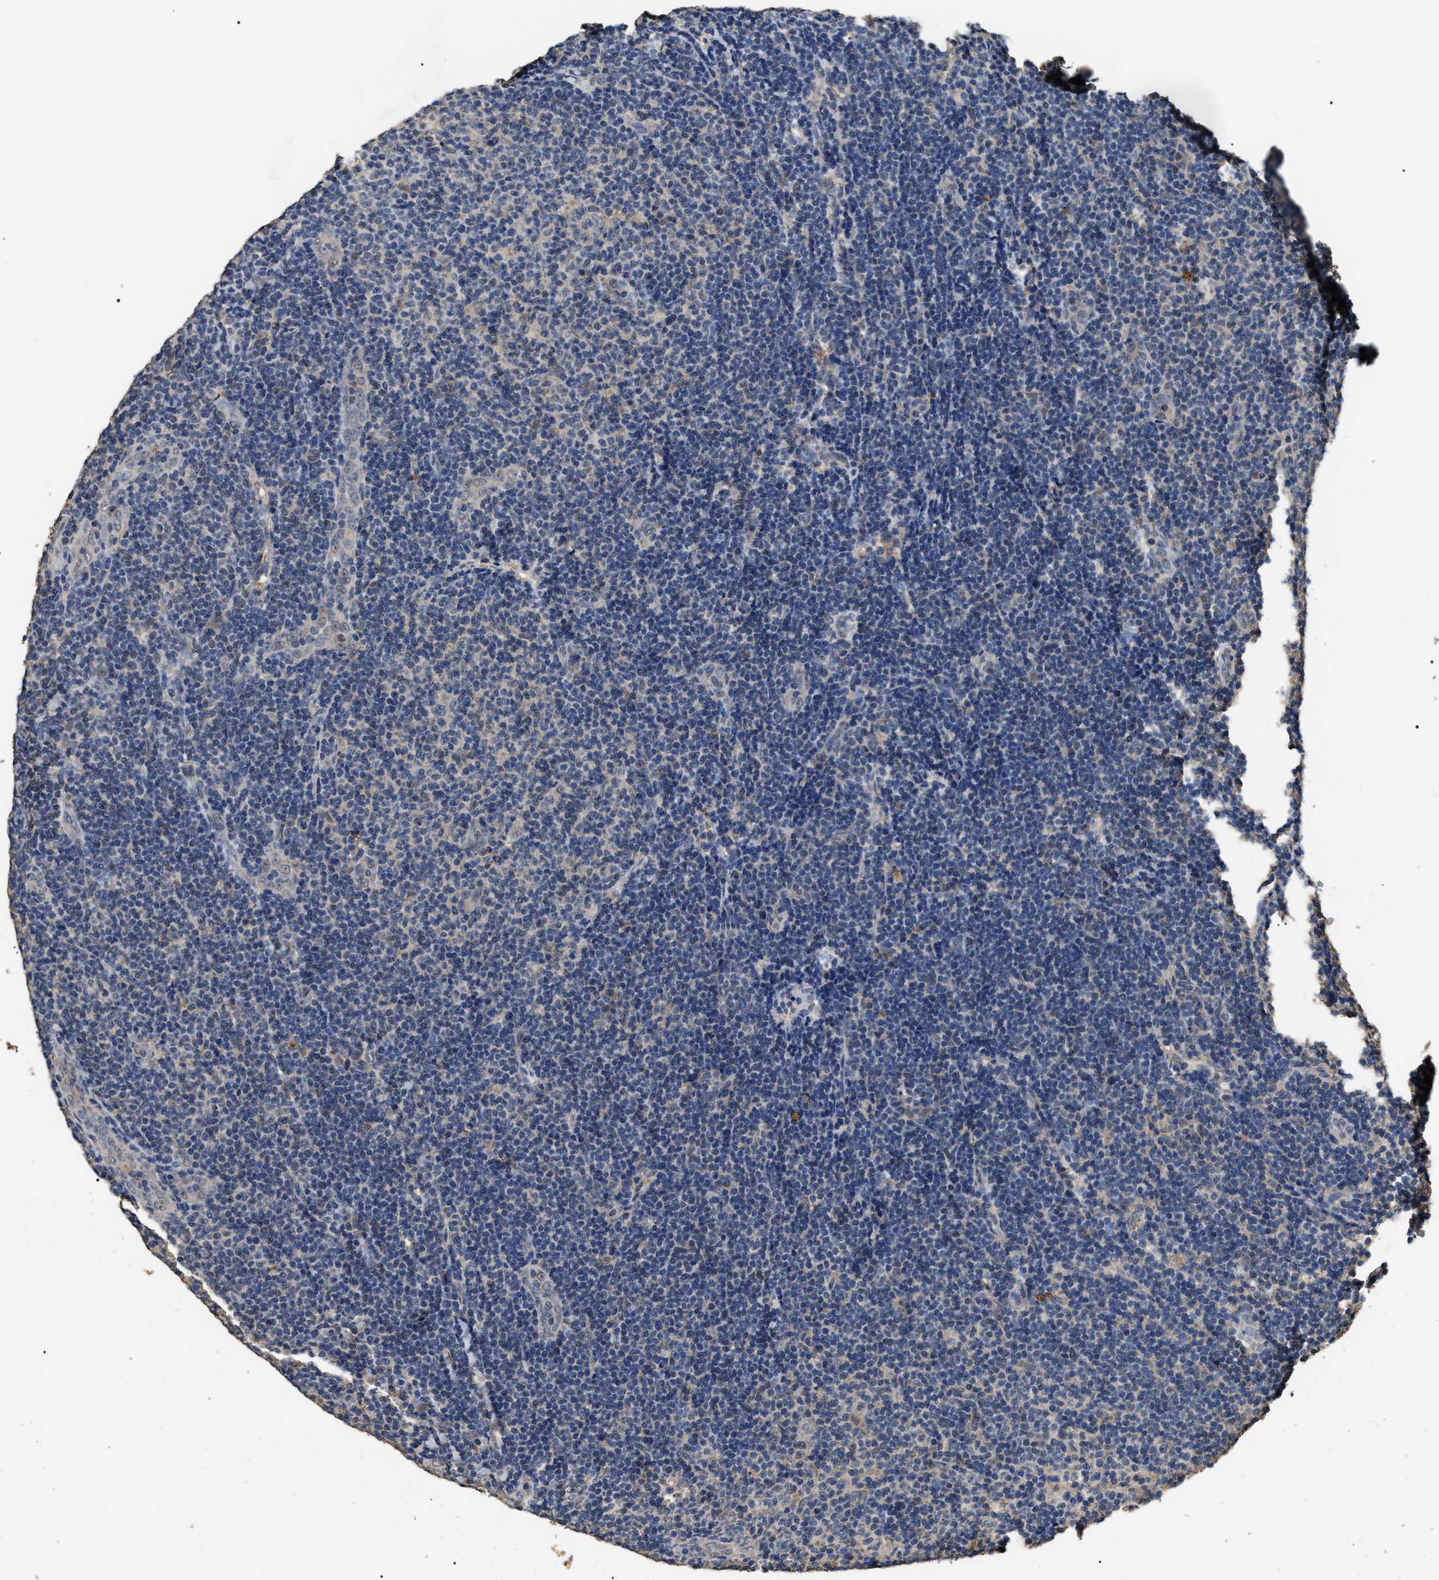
{"staining": {"intensity": "negative", "quantity": "none", "location": "none"}, "tissue": "lymphoma", "cell_type": "Tumor cells", "image_type": "cancer", "snomed": [{"axis": "morphology", "description": "Malignant lymphoma, non-Hodgkin's type, Low grade"}, {"axis": "topography", "description": "Lymph node"}], "caption": "Low-grade malignant lymphoma, non-Hodgkin's type was stained to show a protein in brown. There is no significant staining in tumor cells.", "gene": "PSMD8", "patient": {"sex": "male", "age": 83}}